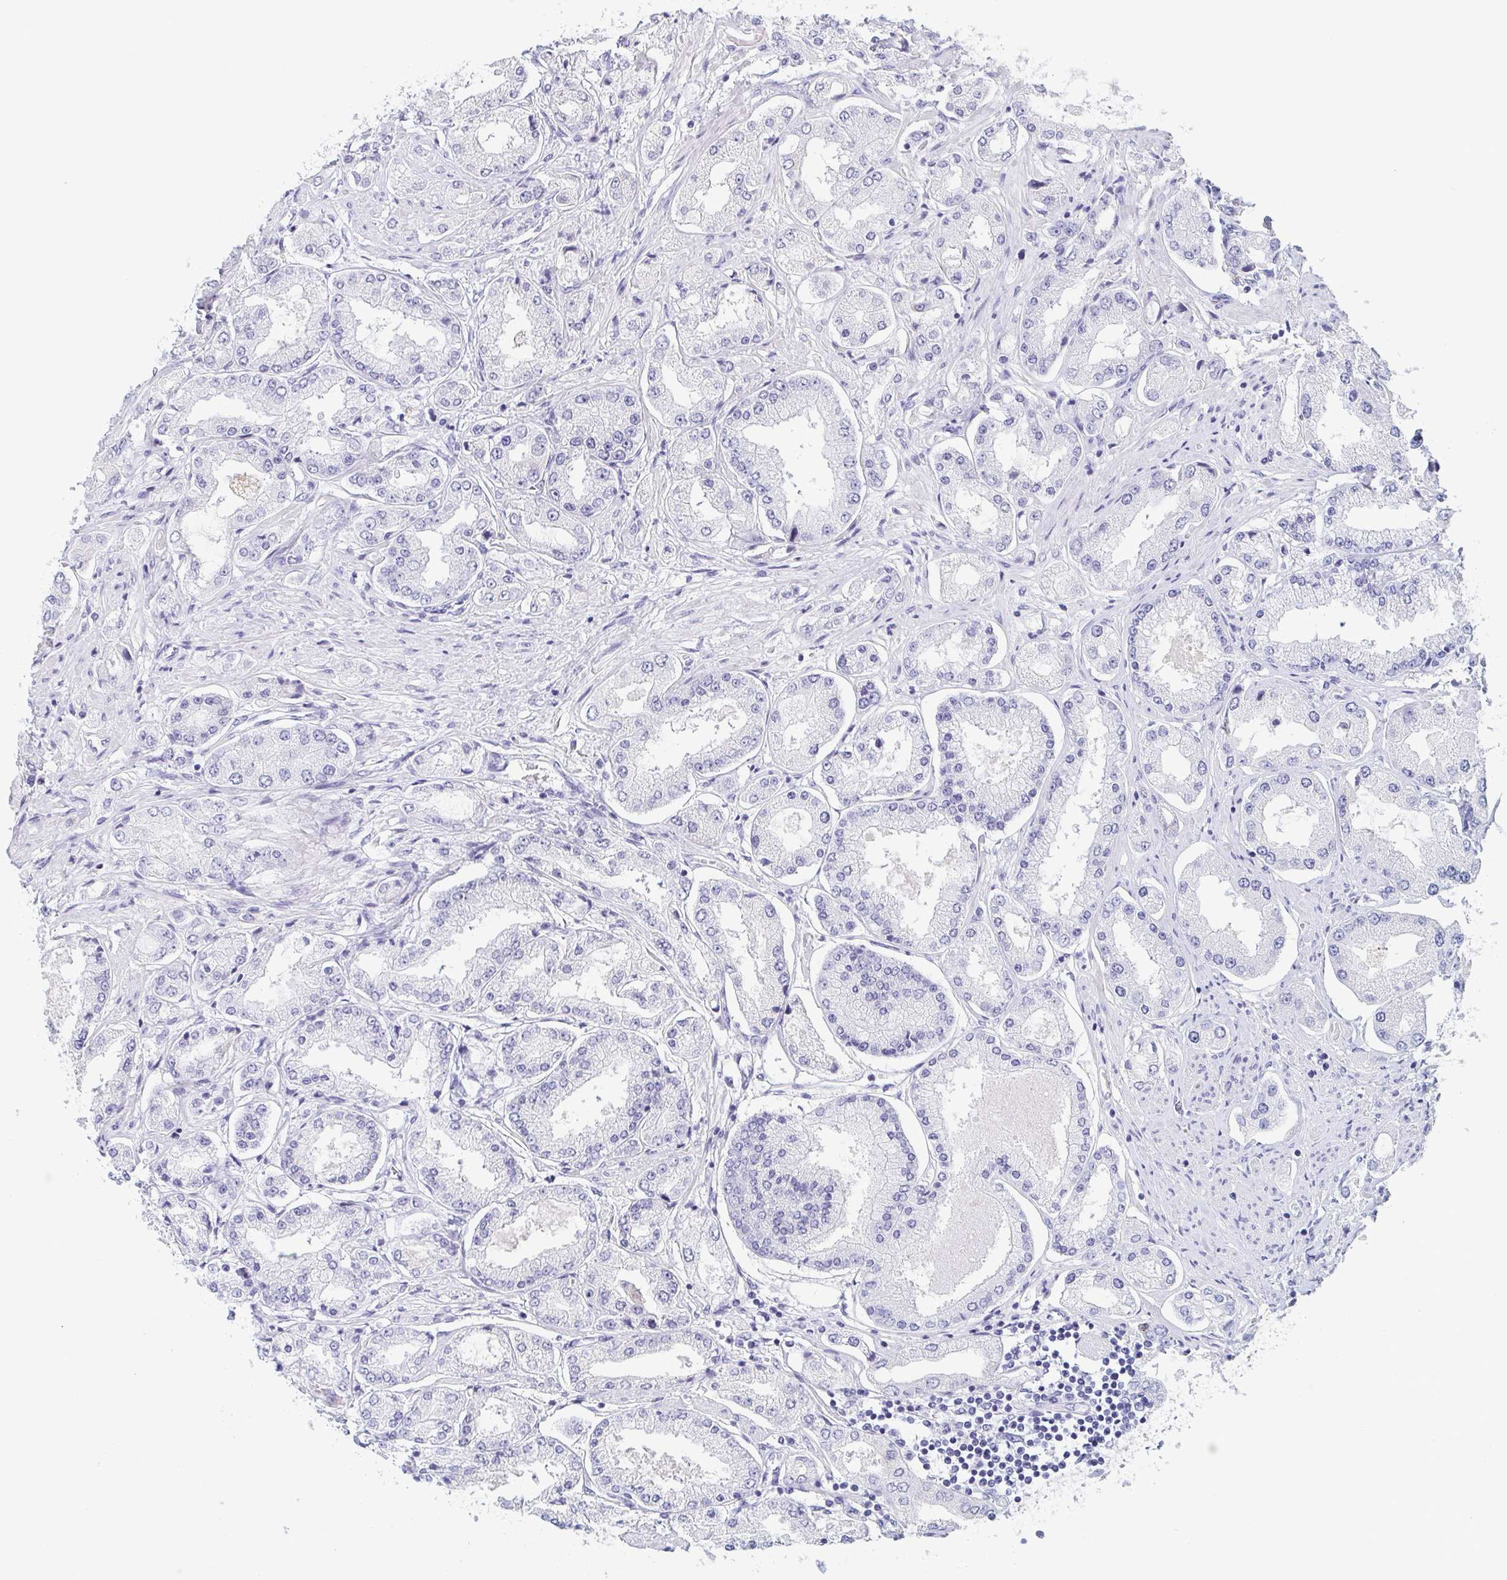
{"staining": {"intensity": "negative", "quantity": "none", "location": "none"}, "tissue": "prostate cancer", "cell_type": "Tumor cells", "image_type": "cancer", "snomed": [{"axis": "morphology", "description": "Adenocarcinoma, High grade"}, {"axis": "topography", "description": "Prostate"}], "caption": "This is an IHC histopathology image of human high-grade adenocarcinoma (prostate). There is no staining in tumor cells.", "gene": "REG4", "patient": {"sex": "male", "age": 69}}